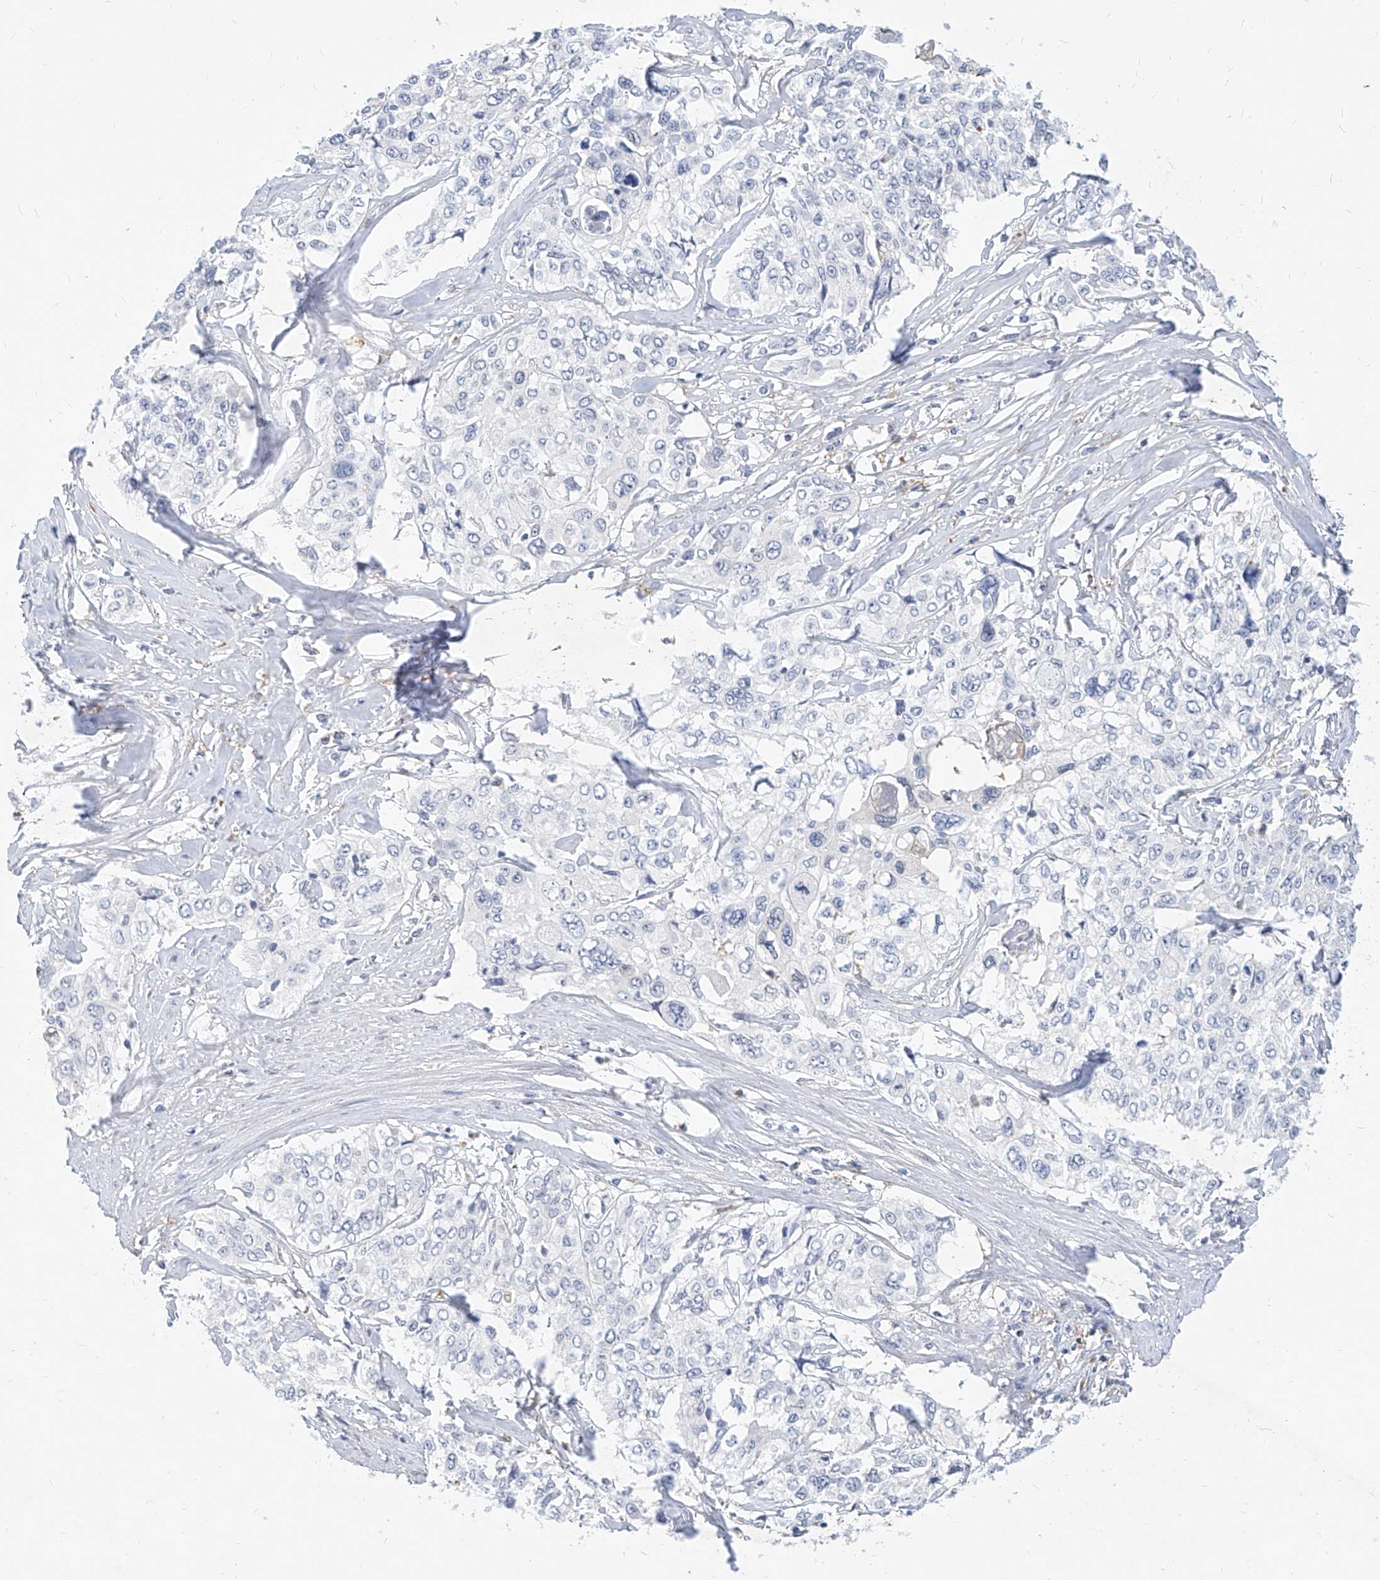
{"staining": {"intensity": "negative", "quantity": "none", "location": "none"}, "tissue": "cervical cancer", "cell_type": "Tumor cells", "image_type": "cancer", "snomed": [{"axis": "morphology", "description": "Squamous cell carcinoma, NOS"}, {"axis": "topography", "description": "Cervix"}], "caption": "This is an IHC photomicrograph of human cervical cancer (squamous cell carcinoma). There is no expression in tumor cells.", "gene": "MX2", "patient": {"sex": "female", "age": 31}}